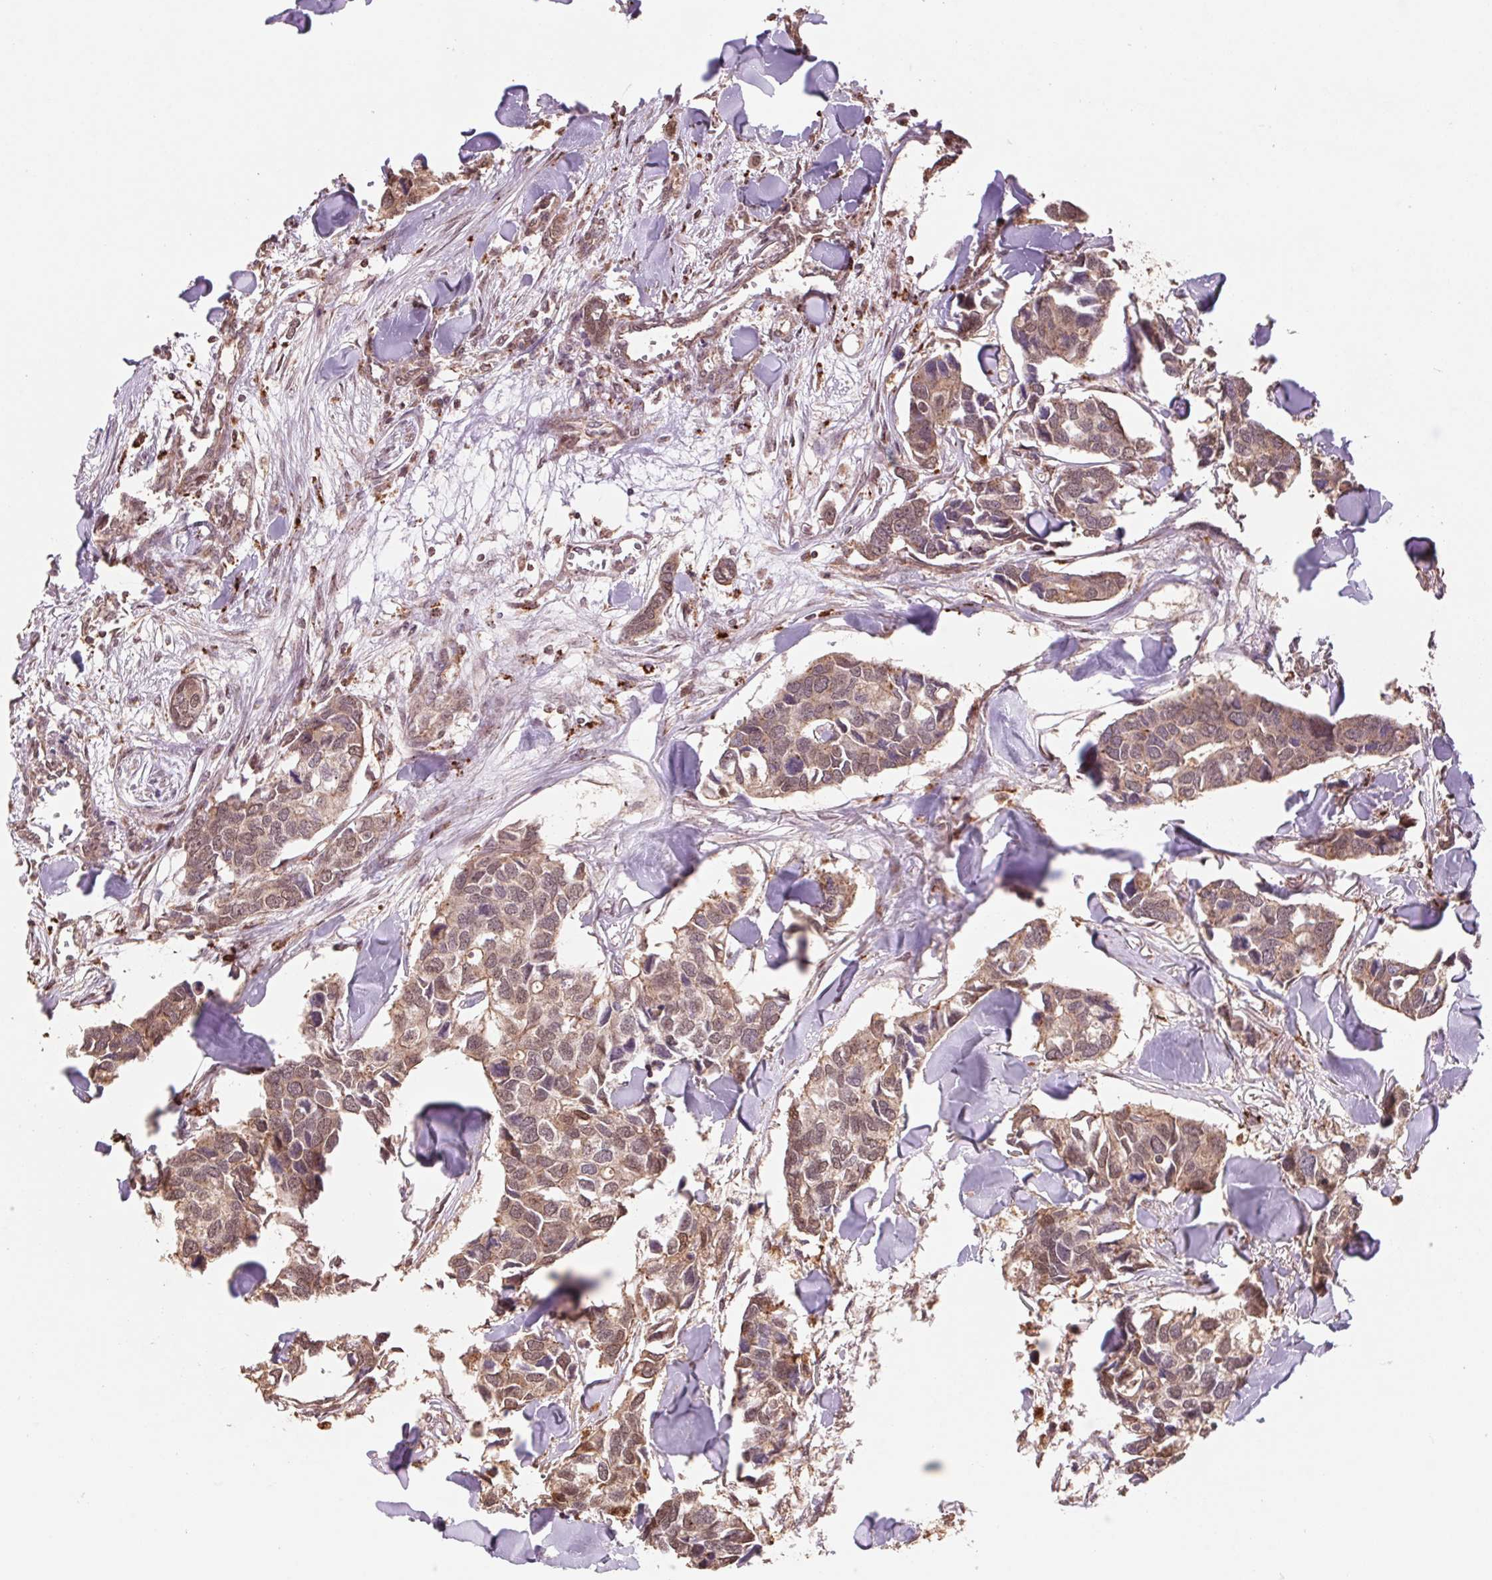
{"staining": {"intensity": "moderate", "quantity": ">75%", "location": "cytoplasmic/membranous,nuclear"}, "tissue": "breast cancer", "cell_type": "Tumor cells", "image_type": "cancer", "snomed": [{"axis": "morphology", "description": "Duct carcinoma"}, {"axis": "topography", "description": "Breast"}], "caption": "Breast infiltrating ductal carcinoma stained for a protein (brown) demonstrates moderate cytoplasmic/membranous and nuclear positive staining in about >75% of tumor cells.", "gene": "PDHA1", "patient": {"sex": "female", "age": 83}}